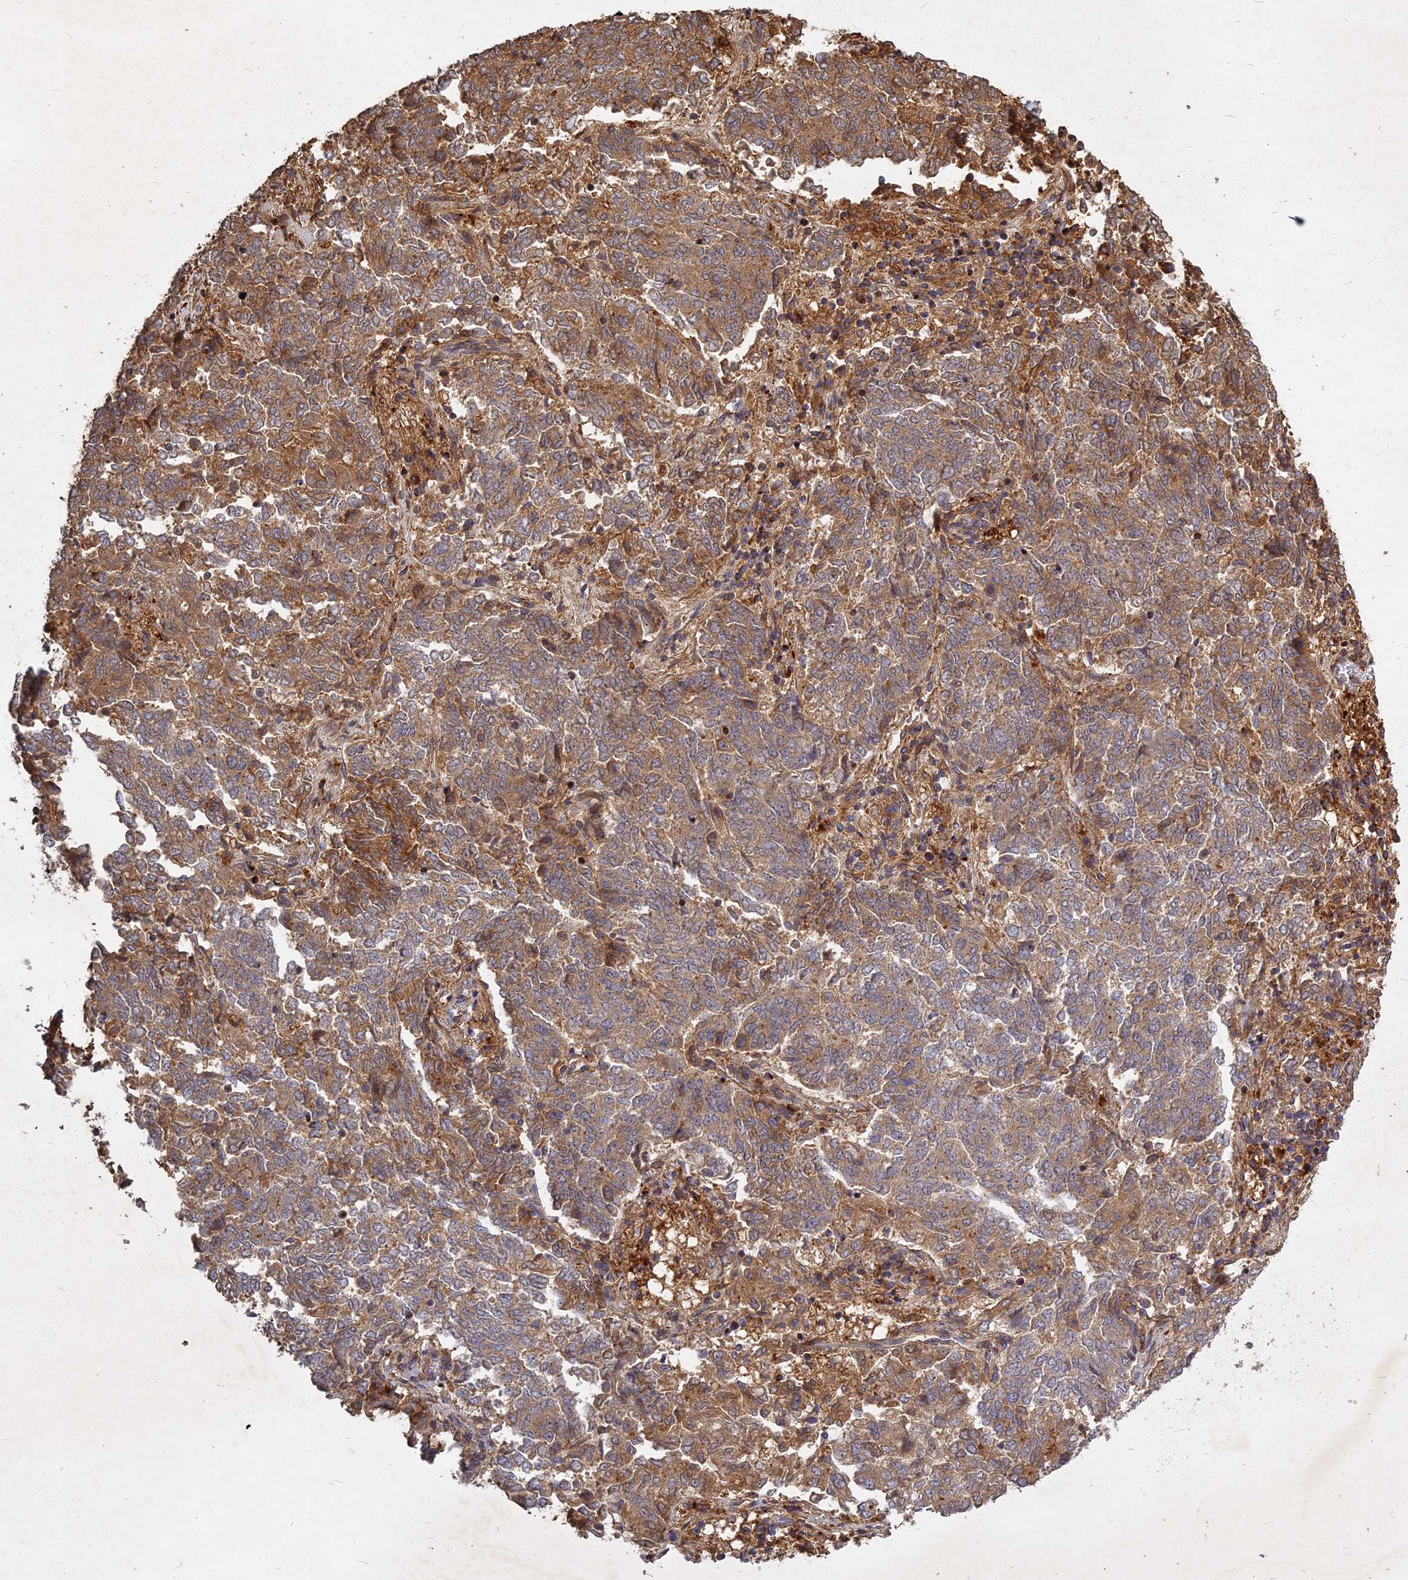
{"staining": {"intensity": "moderate", "quantity": ">75%", "location": "cytoplasmic/membranous"}, "tissue": "endometrial cancer", "cell_type": "Tumor cells", "image_type": "cancer", "snomed": [{"axis": "morphology", "description": "Adenocarcinoma, NOS"}, {"axis": "topography", "description": "Endometrium"}], "caption": "Brown immunohistochemical staining in human adenocarcinoma (endometrial) exhibits moderate cytoplasmic/membranous positivity in approximately >75% of tumor cells.", "gene": "UBE2W", "patient": {"sex": "female", "age": 80}}